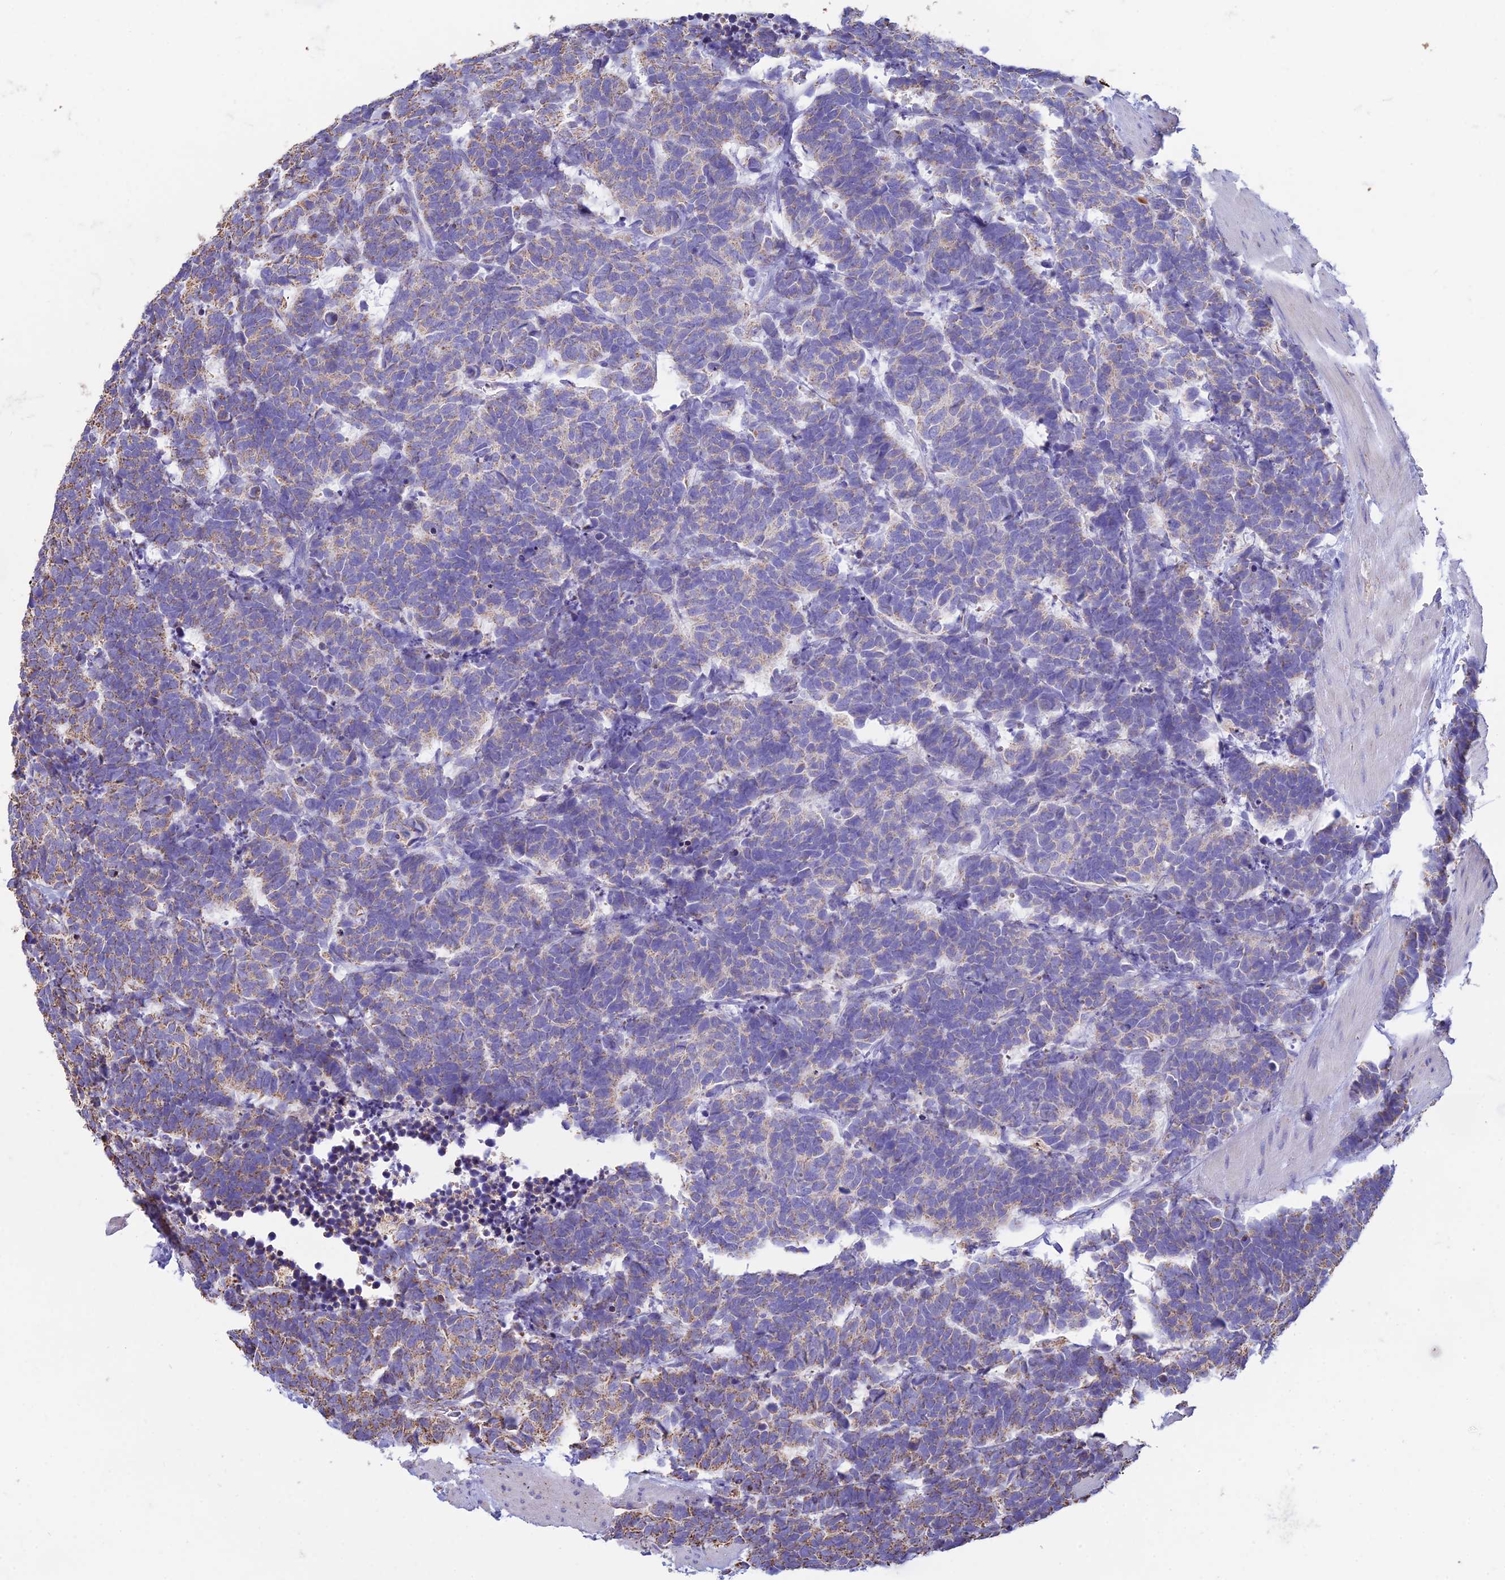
{"staining": {"intensity": "moderate", "quantity": "25%-75%", "location": "cytoplasmic/membranous"}, "tissue": "carcinoid", "cell_type": "Tumor cells", "image_type": "cancer", "snomed": [{"axis": "morphology", "description": "Carcinoma, NOS"}, {"axis": "morphology", "description": "Carcinoid, malignant, NOS"}, {"axis": "topography", "description": "Urinary bladder"}], "caption": "Protein expression analysis of carcinoid exhibits moderate cytoplasmic/membranous expression in about 25%-75% of tumor cells.", "gene": "OR2W3", "patient": {"sex": "male", "age": 57}}